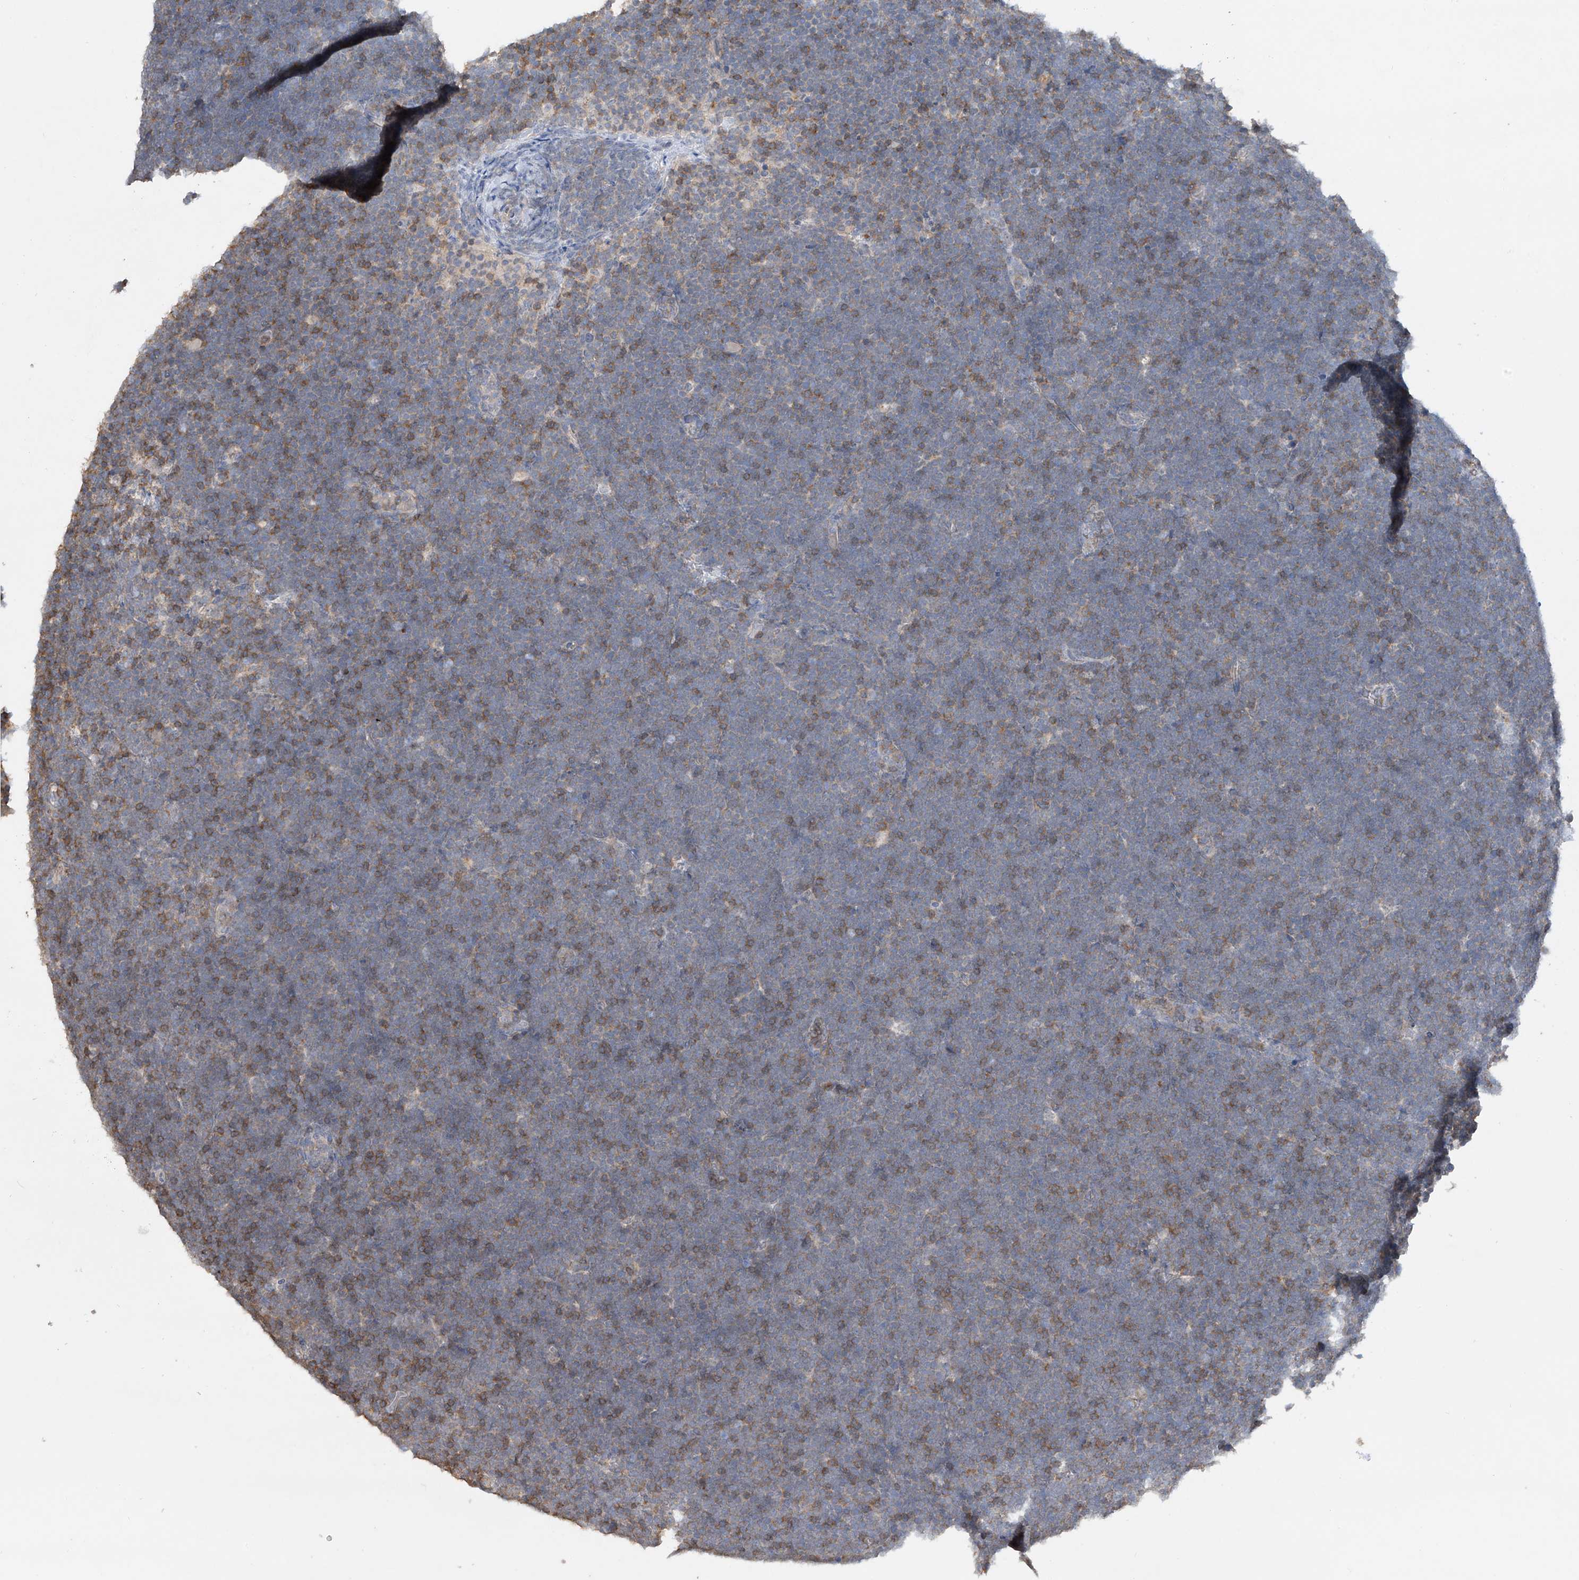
{"staining": {"intensity": "weak", "quantity": "<25%", "location": "cytoplasmic/membranous"}, "tissue": "lymphoma", "cell_type": "Tumor cells", "image_type": "cancer", "snomed": [{"axis": "morphology", "description": "Malignant lymphoma, non-Hodgkin's type, High grade"}, {"axis": "topography", "description": "Lymph node"}], "caption": "Immunohistochemistry of malignant lymphoma, non-Hodgkin's type (high-grade) shows no expression in tumor cells.", "gene": "HAS3", "patient": {"sex": "male", "age": 13}}